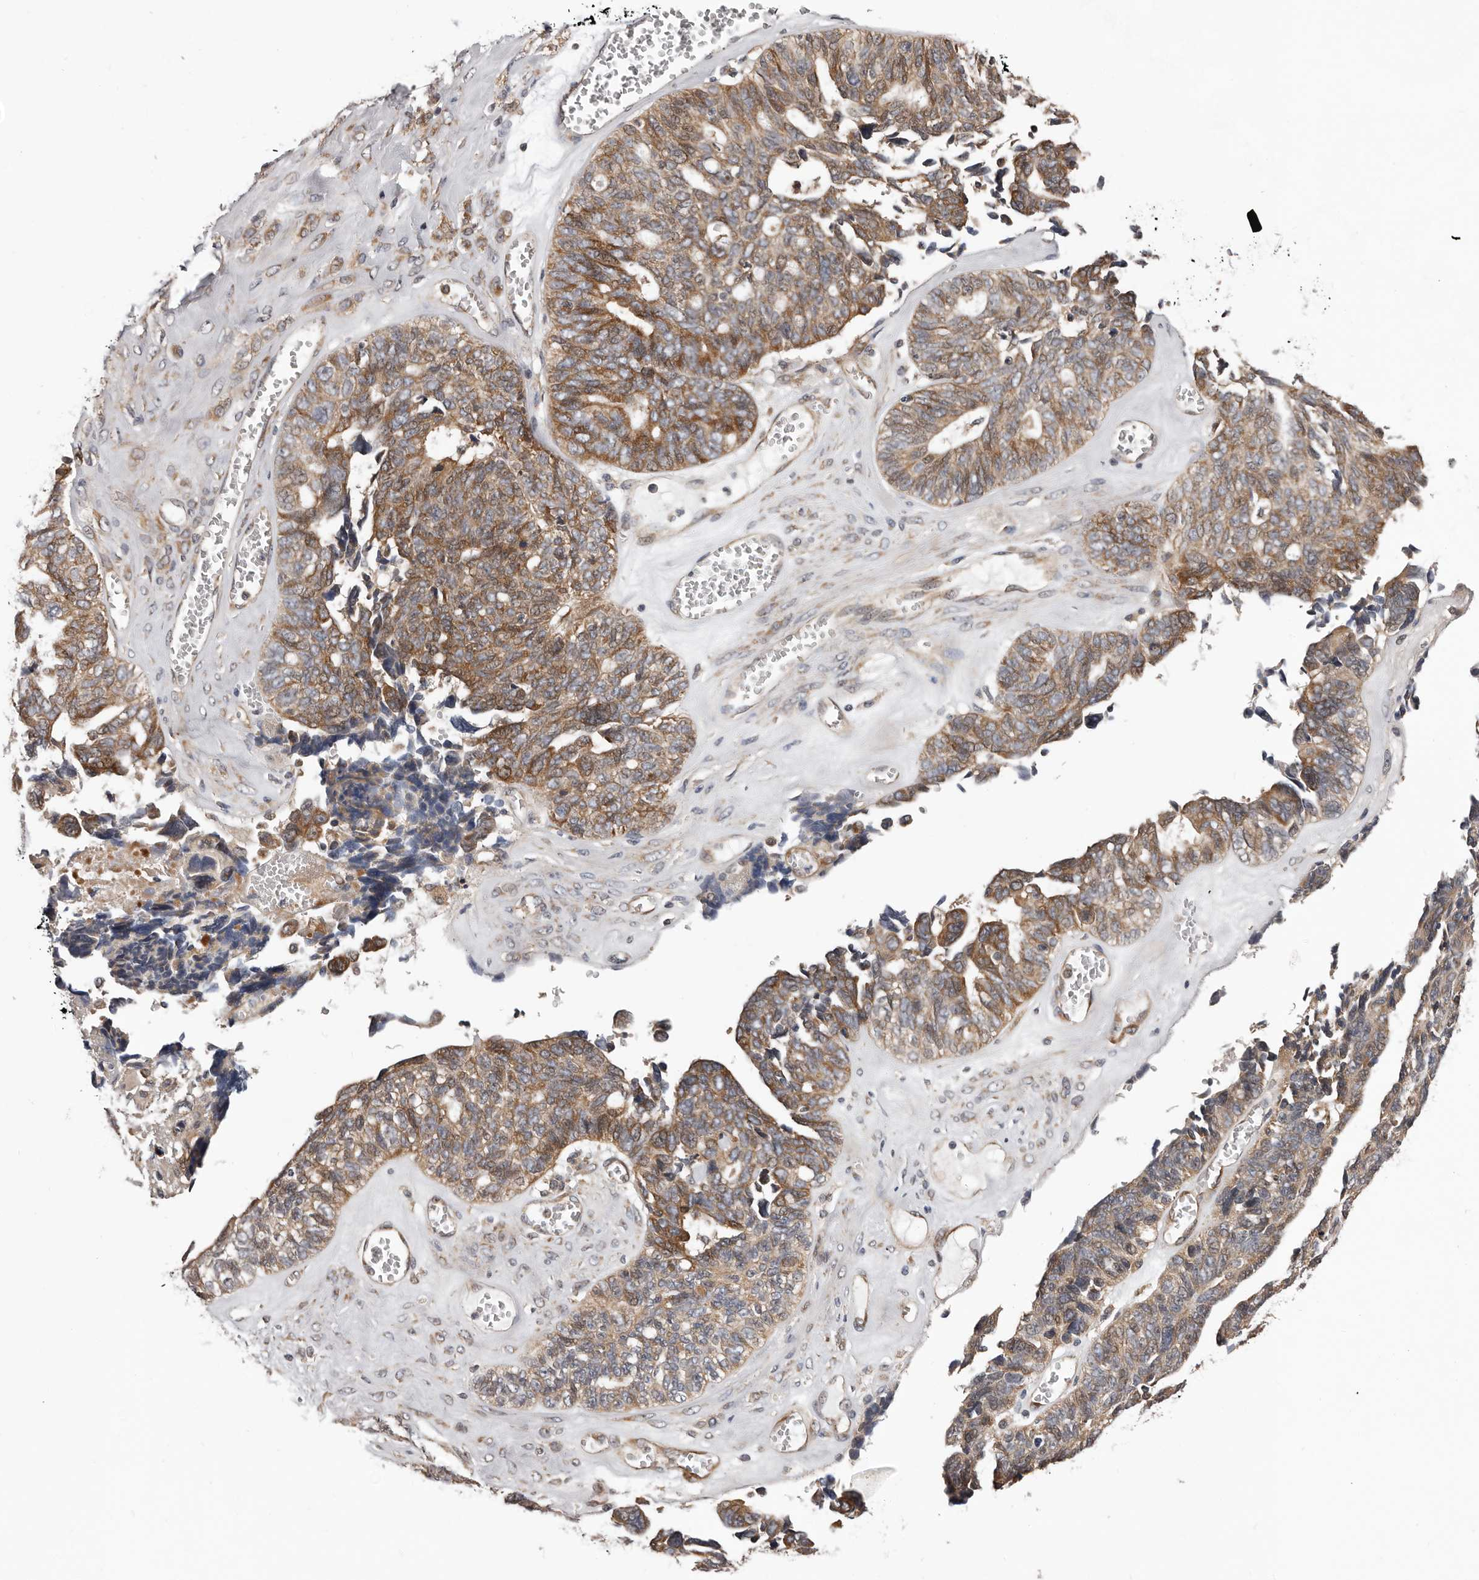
{"staining": {"intensity": "moderate", "quantity": ">75%", "location": "cytoplasmic/membranous"}, "tissue": "ovarian cancer", "cell_type": "Tumor cells", "image_type": "cancer", "snomed": [{"axis": "morphology", "description": "Cystadenocarcinoma, serous, NOS"}, {"axis": "topography", "description": "Ovary"}], "caption": "Approximately >75% of tumor cells in serous cystadenocarcinoma (ovarian) reveal moderate cytoplasmic/membranous protein expression as visualized by brown immunohistochemical staining.", "gene": "VPS37A", "patient": {"sex": "female", "age": 79}}